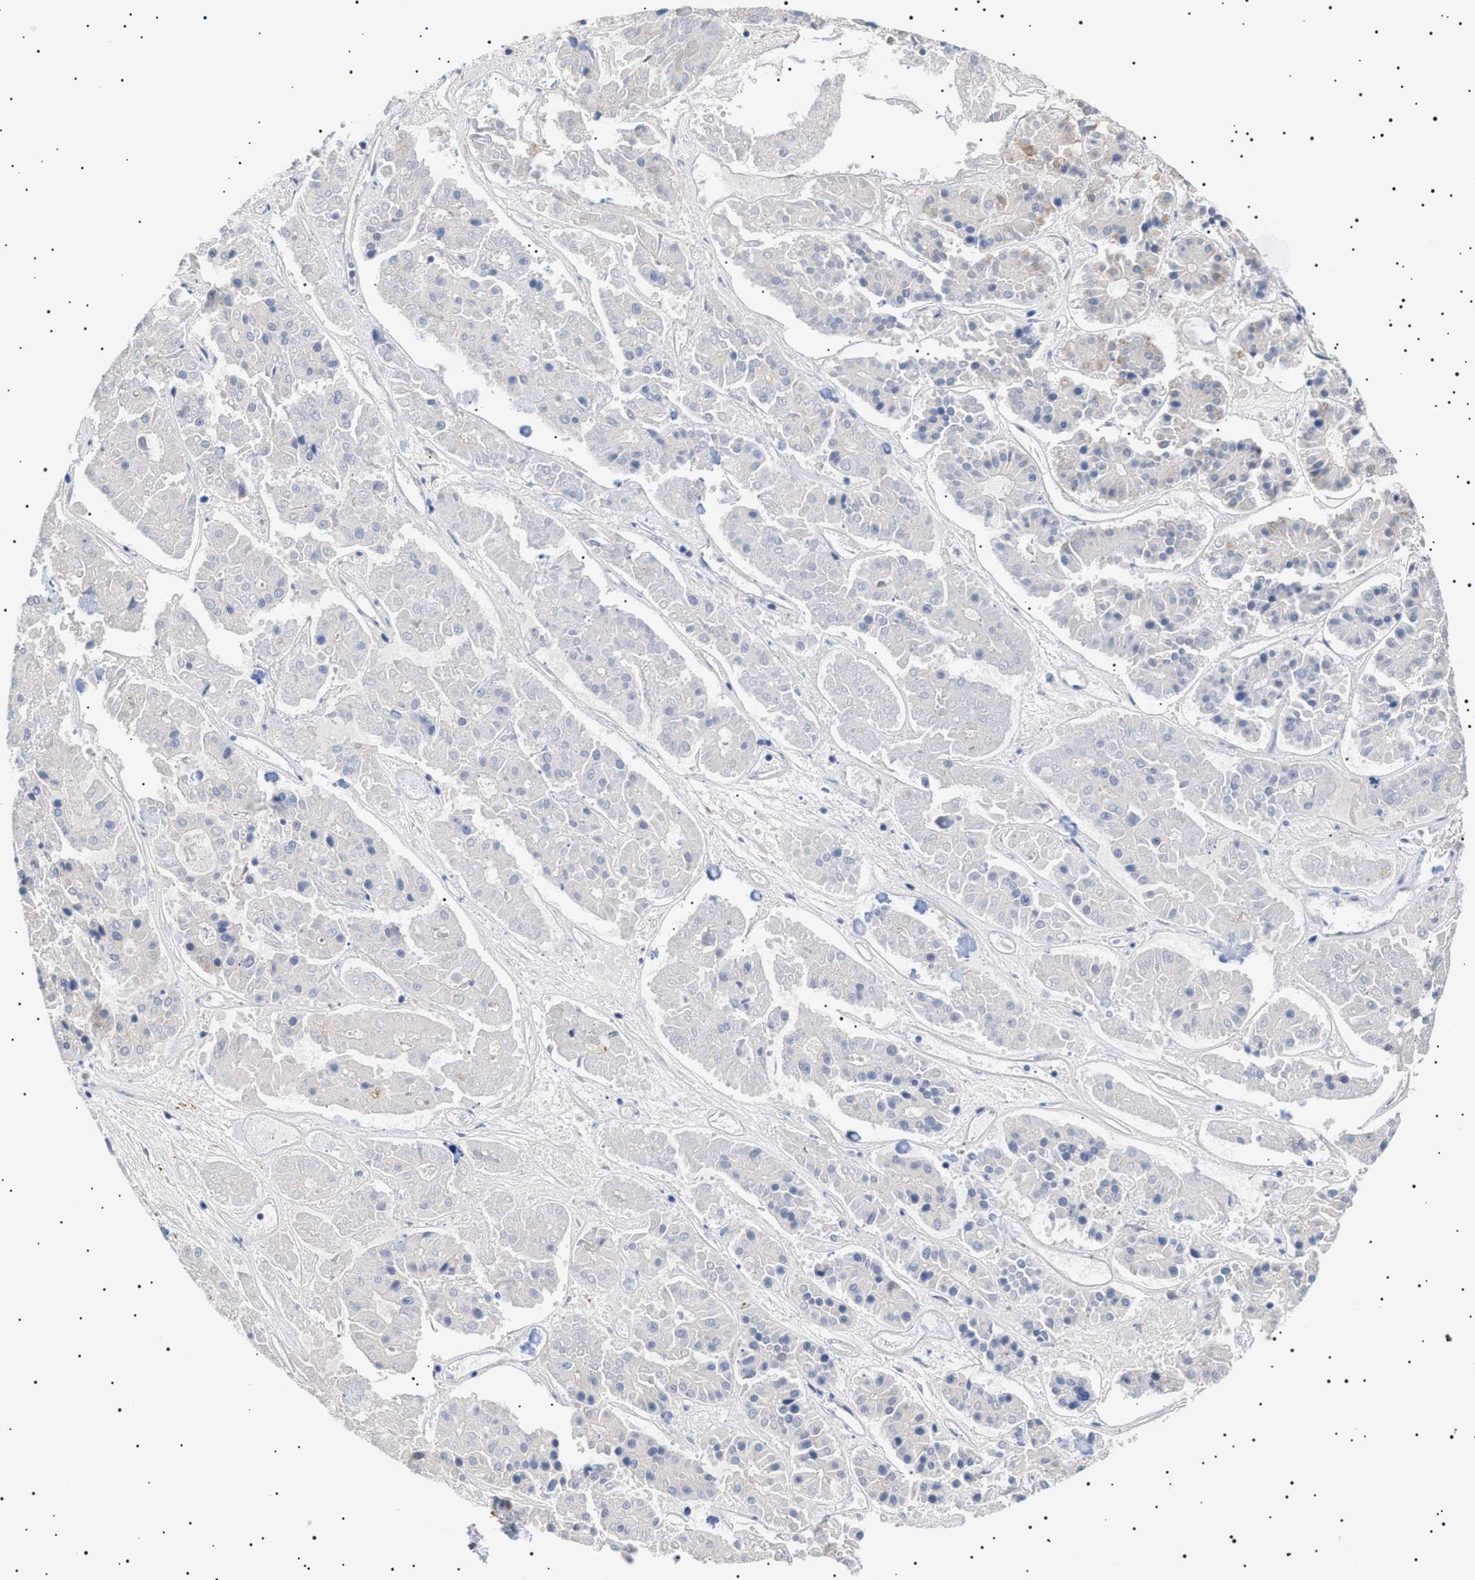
{"staining": {"intensity": "negative", "quantity": "none", "location": "none"}, "tissue": "pancreatic cancer", "cell_type": "Tumor cells", "image_type": "cancer", "snomed": [{"axis": "morphology", "description": "Adenocarcinoma, NOS"}, {"axis": "topography", "description": "Pancreas"}], "caption": "High power microscopy image of an immunohistochemistry (IHC) micrograph of pancreatic cancer (adenocarcinoma), revealing no significant positivity in tumor cells.", "gene": "ERCC6L2", "patient": {"sex": "male", "age": 50}}